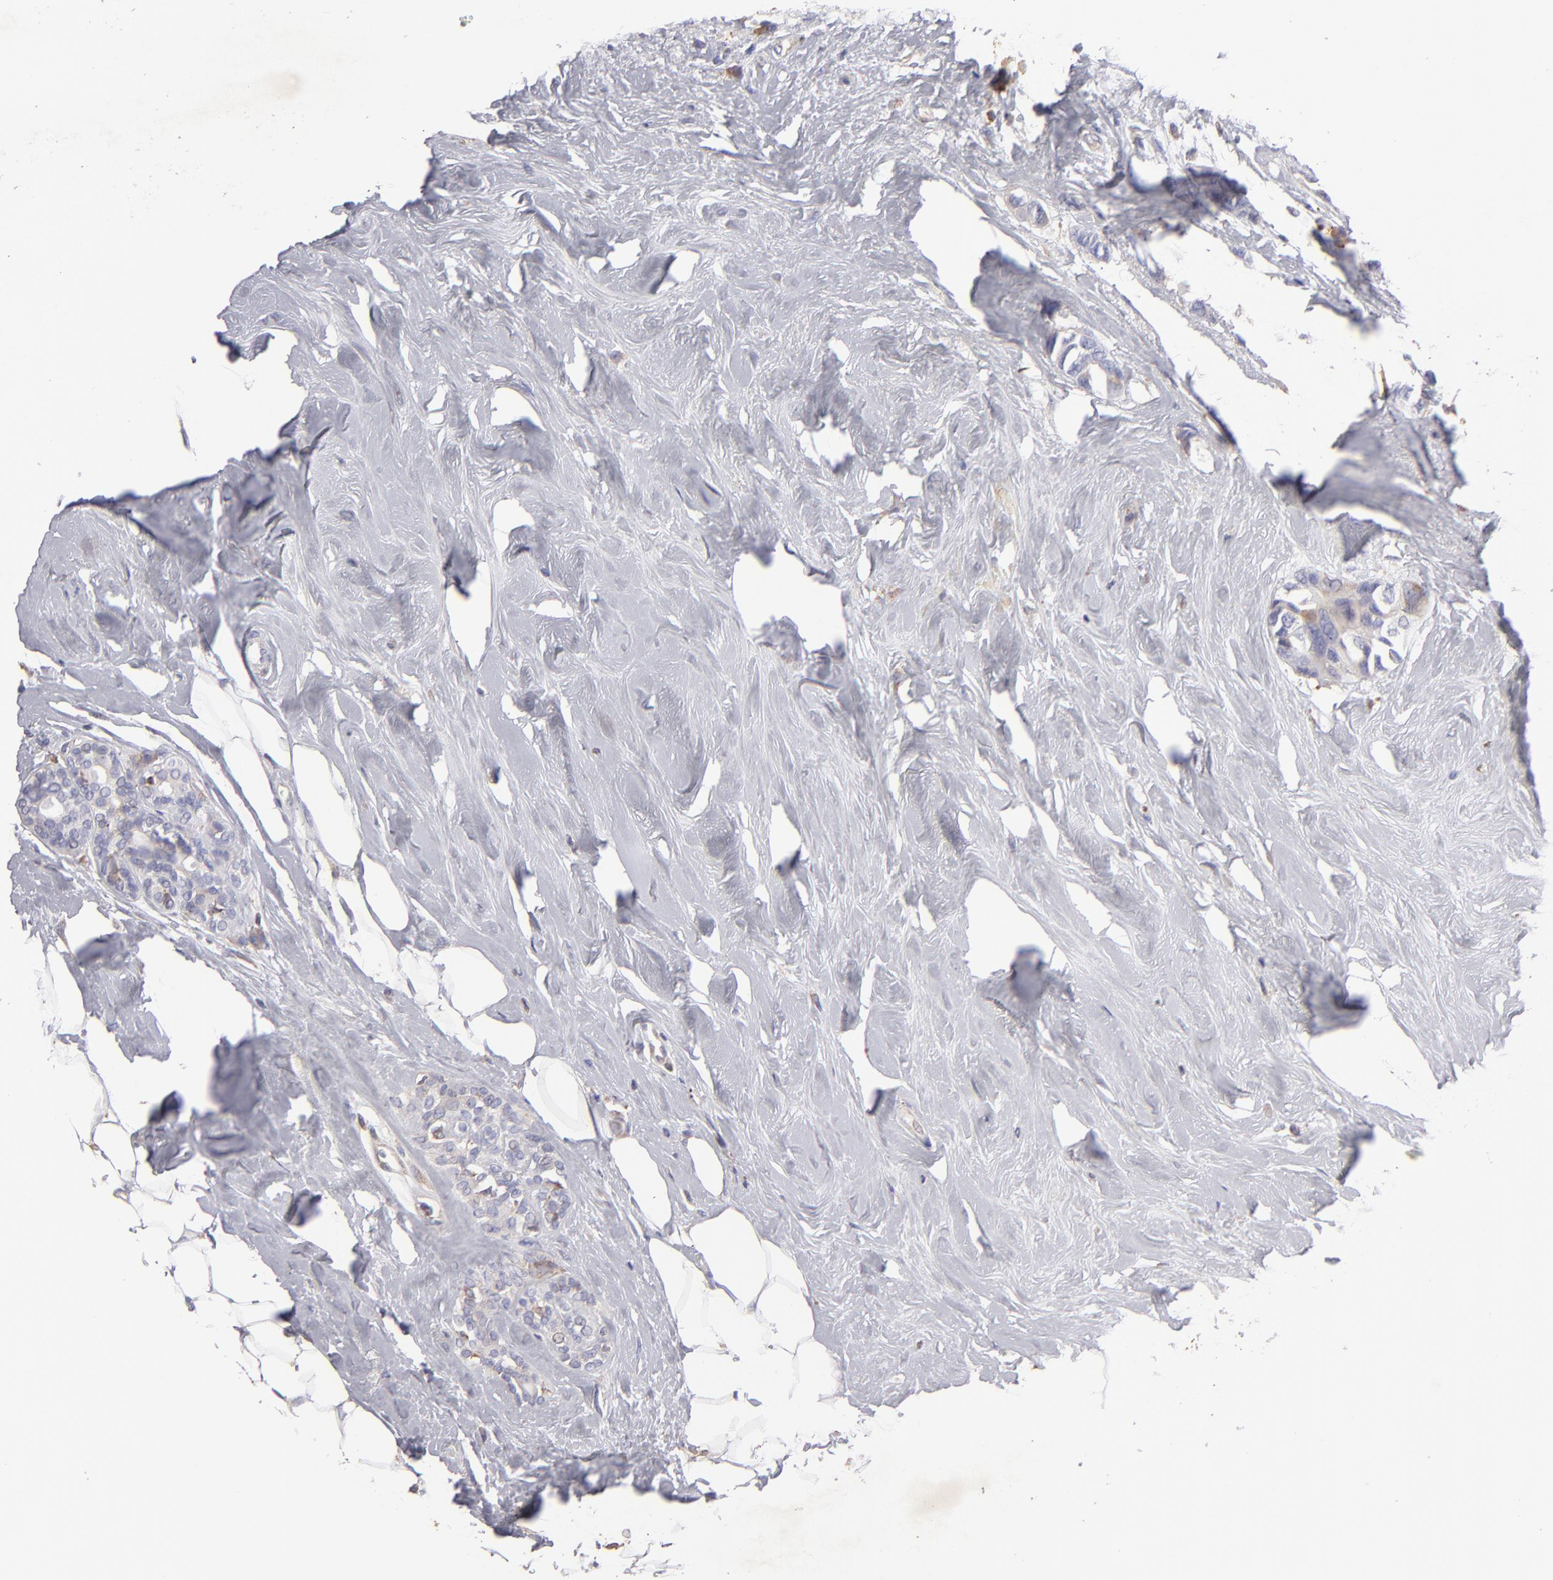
{"staining": {"intensity": "weak", "quantity": ">75%", "location": "cytoplasmic/membranous"}, "tissue": "breast cancer", "cell_type": "Tumor cells", "image_type": "cancer", "snomed": [{"axis": "morphology", "description": "Duct carcinoma"}, {"axis": "topography", "description": "Breast"}], "caption": "Brown immunohistochemical staining in human invasive ductal carcinoma (breast) exhibits weak cytoplasmic/membranous positivity in approximately >75% of tumor cells.", "gene": "CALR", "patient": {"sex": "female", "age": 51}}